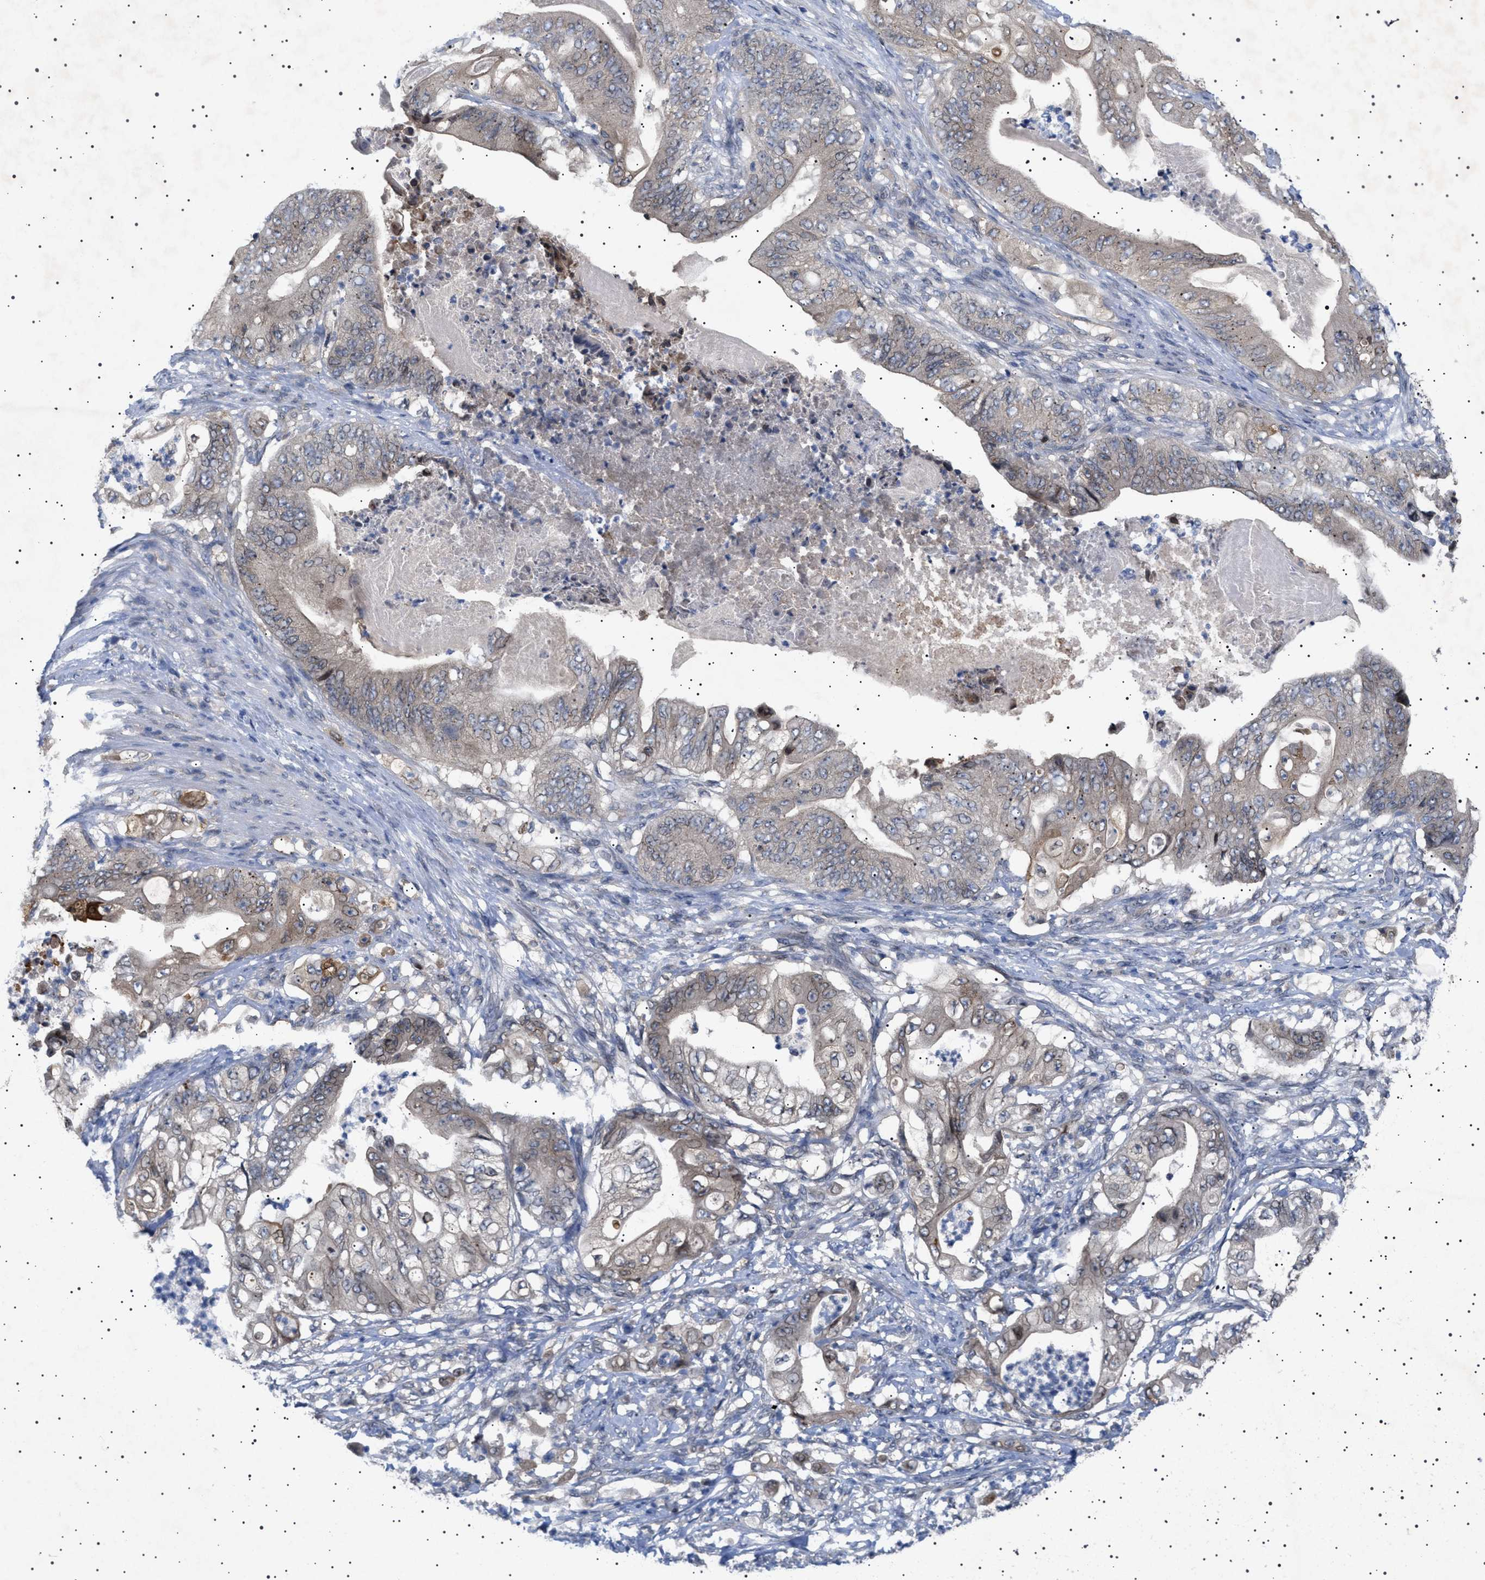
{"staining": {"intensity": "strong", "quantity": "<25%", "location": "cytoplasmic/membranous"}, "tissue": "stomach cancer", "cell_type": "Tumor cells", "image_type": "cancer", "snomed": [{"axis": "morphology", "description": "Adenocarcinoma, NOS"}, {"axis": "topography", "description": "Stomach"}], "caption": "DAB immunohistochemical staining of adenocarcinoma (stomach) exhibits strong cytoplasmic/membranous protein expression in approximately <25% of tumor cells.", "gene": "NUP93", "patient": {"sex": "female", "age": 73}}